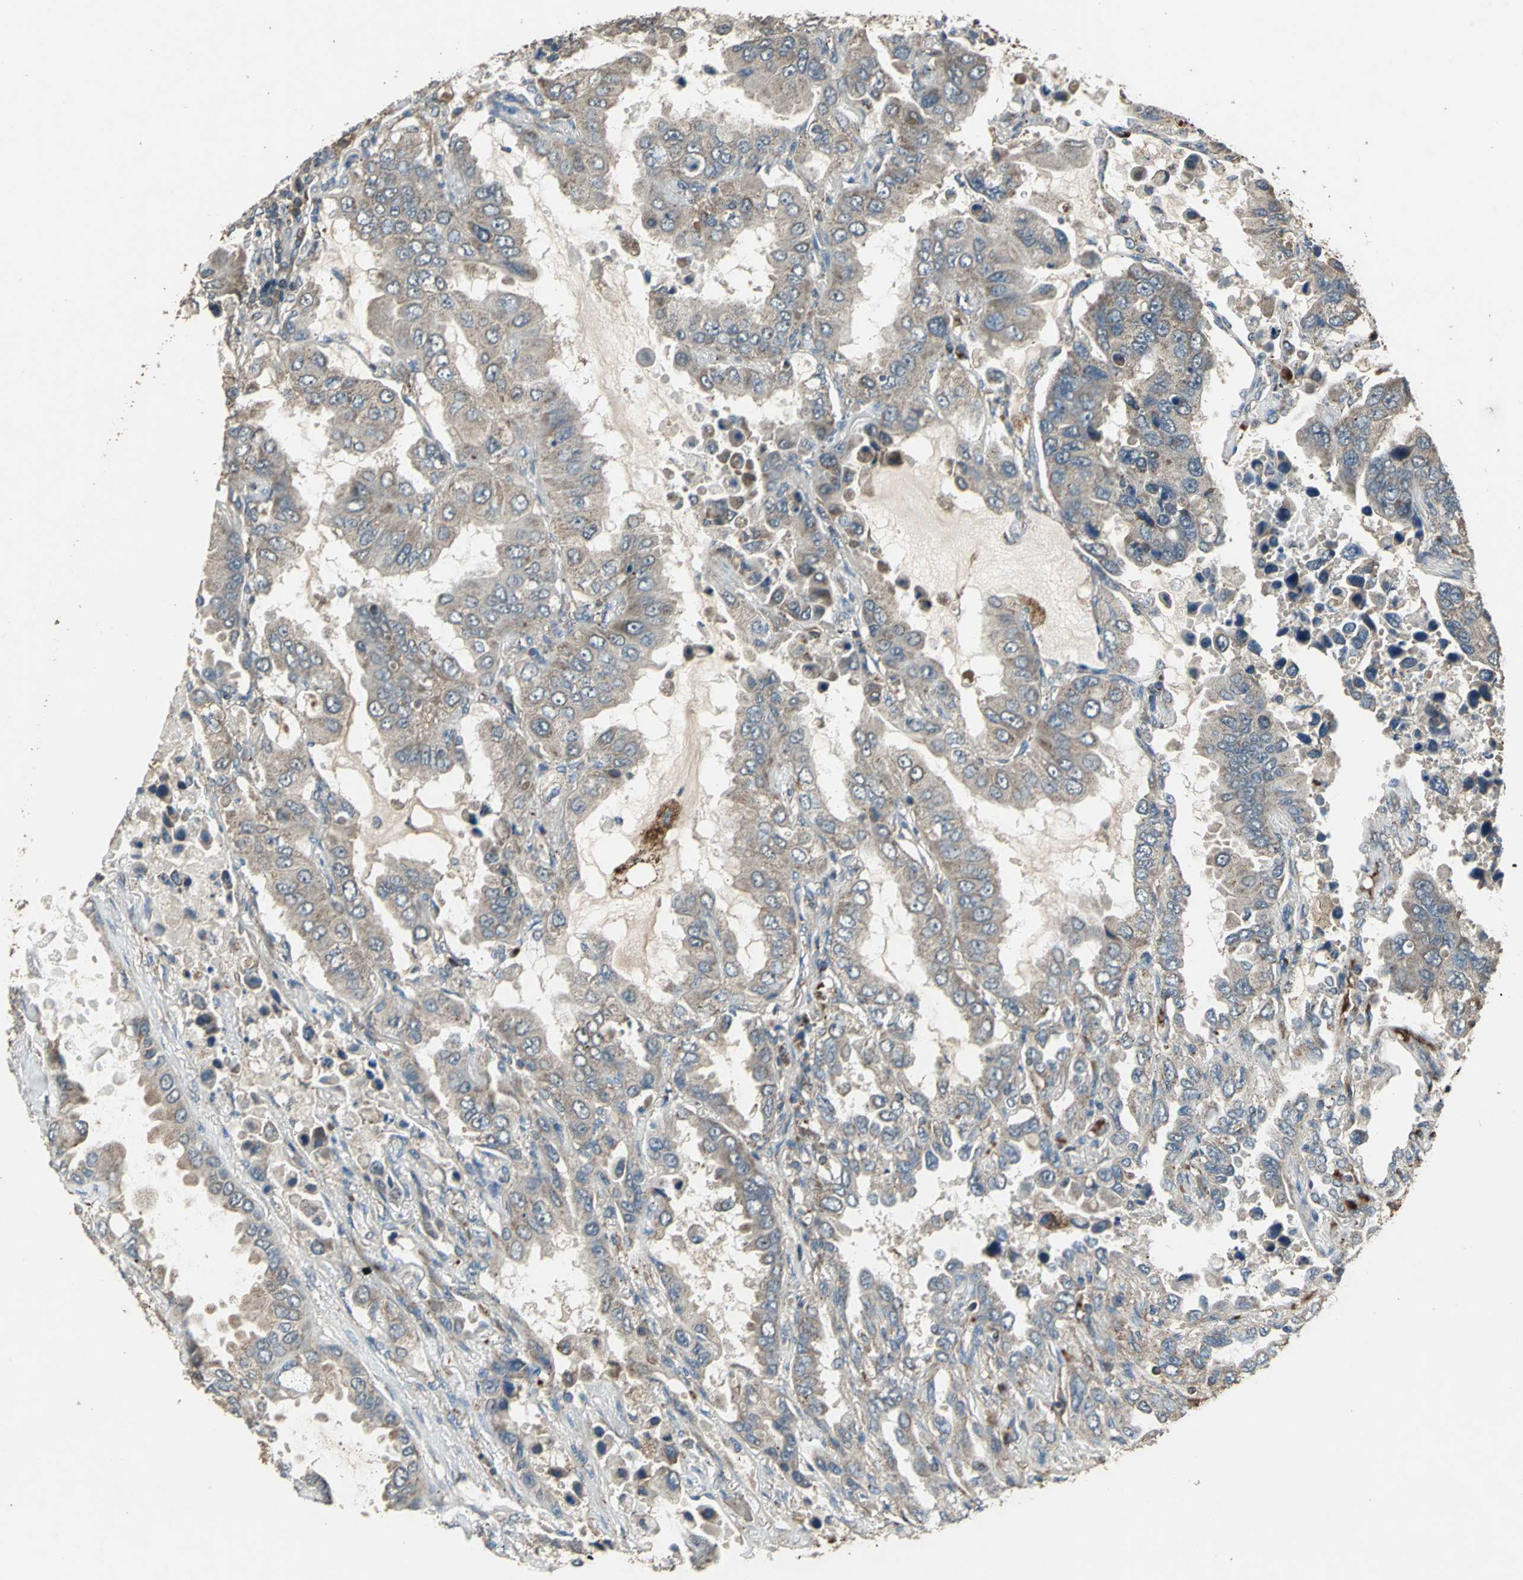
{"staining": {"intensity": "moderate", "quantity": ">75%", "location": "cytoplasmic/membranous"}, "tissue": "lung cancer", "cell_type": "Tumor cells", "image_type": "cancer", "snomed": [{"axis": "morphology", "description": "Adenocarcinoma, NOS"}, {"axis": "topography", "description": "Lung"}], "caption": "Adenocarcinoma (lung) stained with IHC demonstrates moderate cytoplasmic/membranous positivity in approximately >75% of tumor cells. Nuclei are stained in blue.", "gene": "POLRMT", "patient": {"sex": "male", "age": 64}}